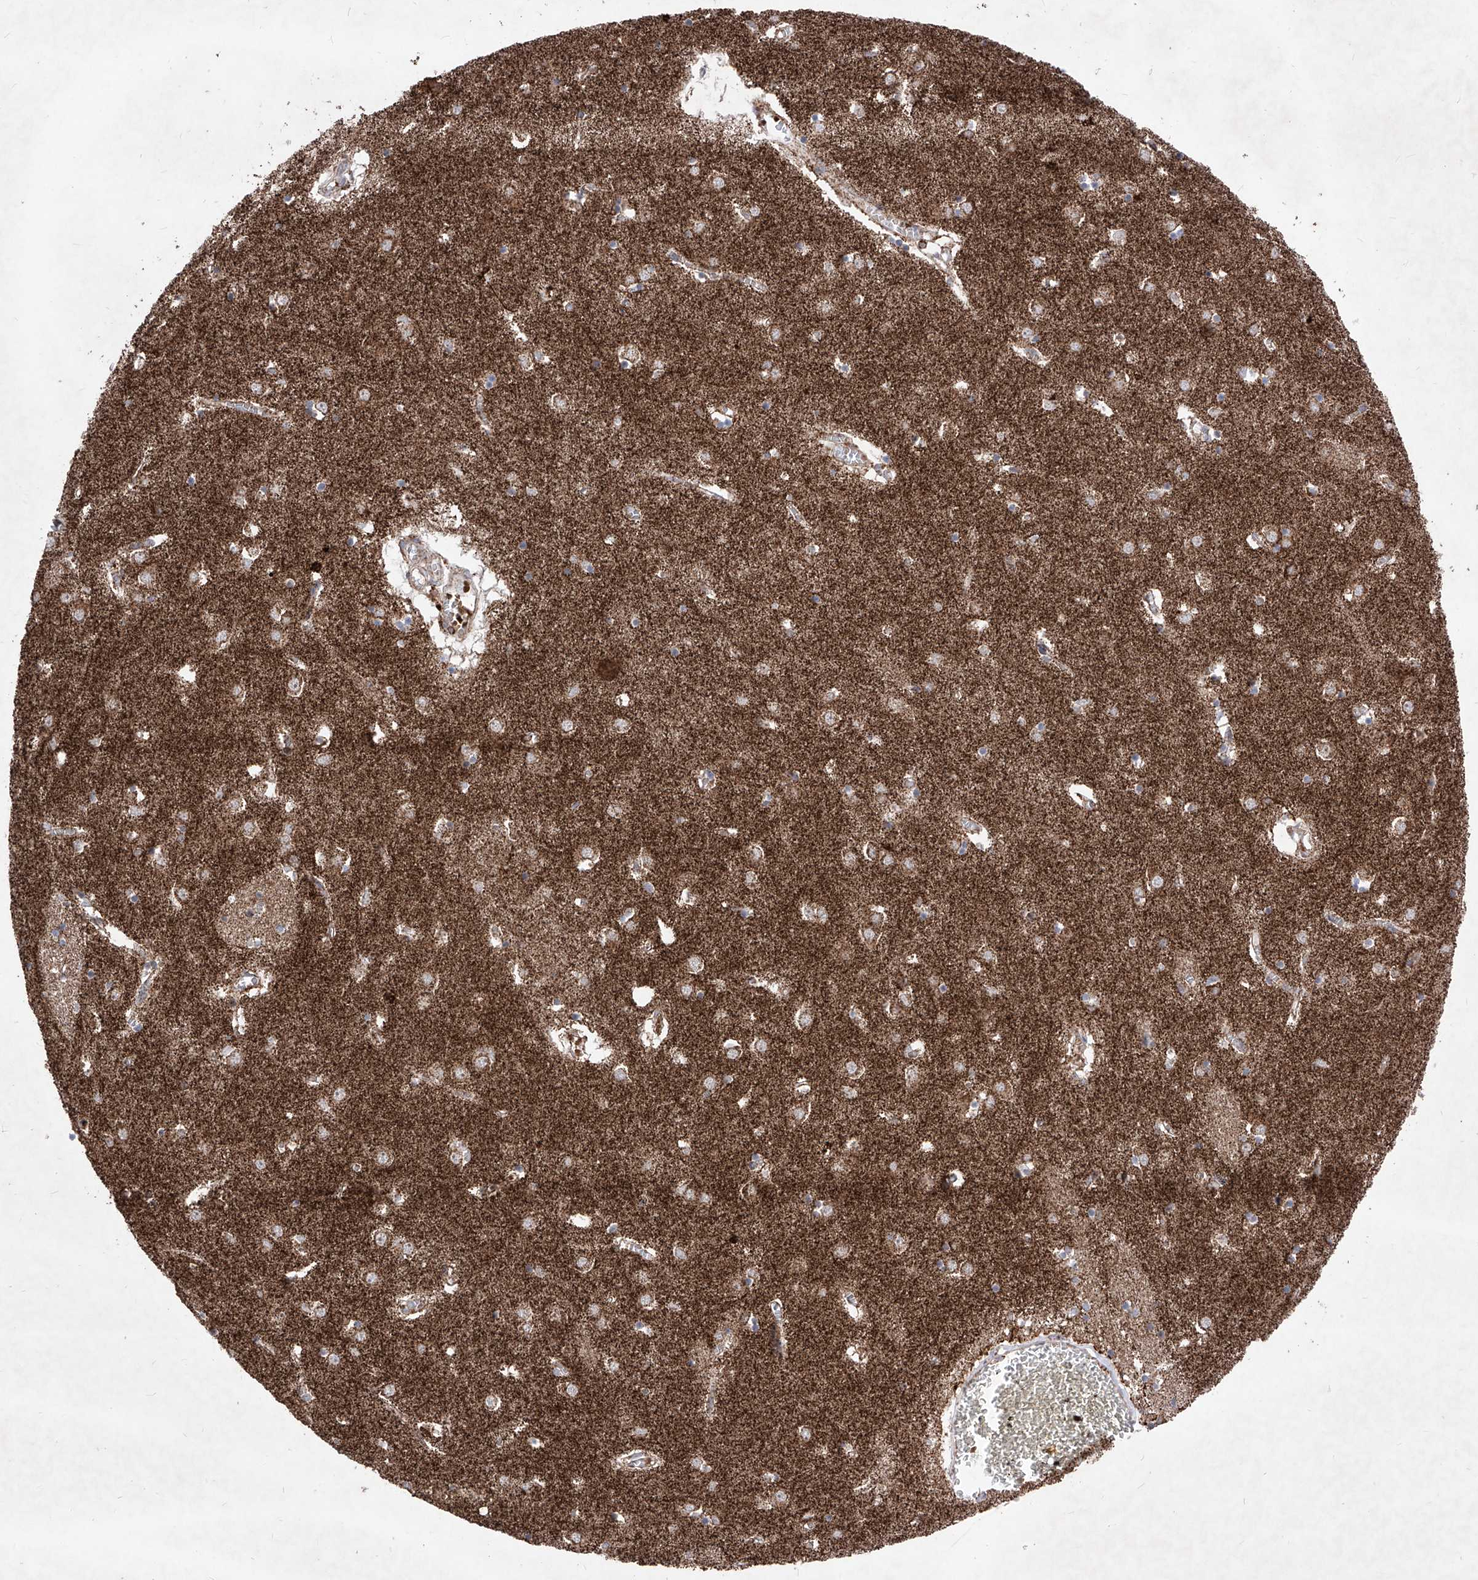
{"staining": {"intensity": "weak", "quantity": "25%-75%", "location": "cytoplasmic/membranous"}, "tissue": "caudate", "cell_type": "Glial cells", "image_type": "normal", "snomed": [{"axis": "morphology", "description": "Normal tissue, NOS"}, {"axis": "topography", "description": "Lateral ventricle wall"}], "caption": "This histopathology image shows normal caudate stained with immunohistochemistry (IHC) to label a protein in brown. The cytoplasmic/membranous of glial cells show weak positivity for the protein. Nuclei are counter-stained blue.", "gene": "SEMA6A", "patient": {"sex": "male", "age": 70}}